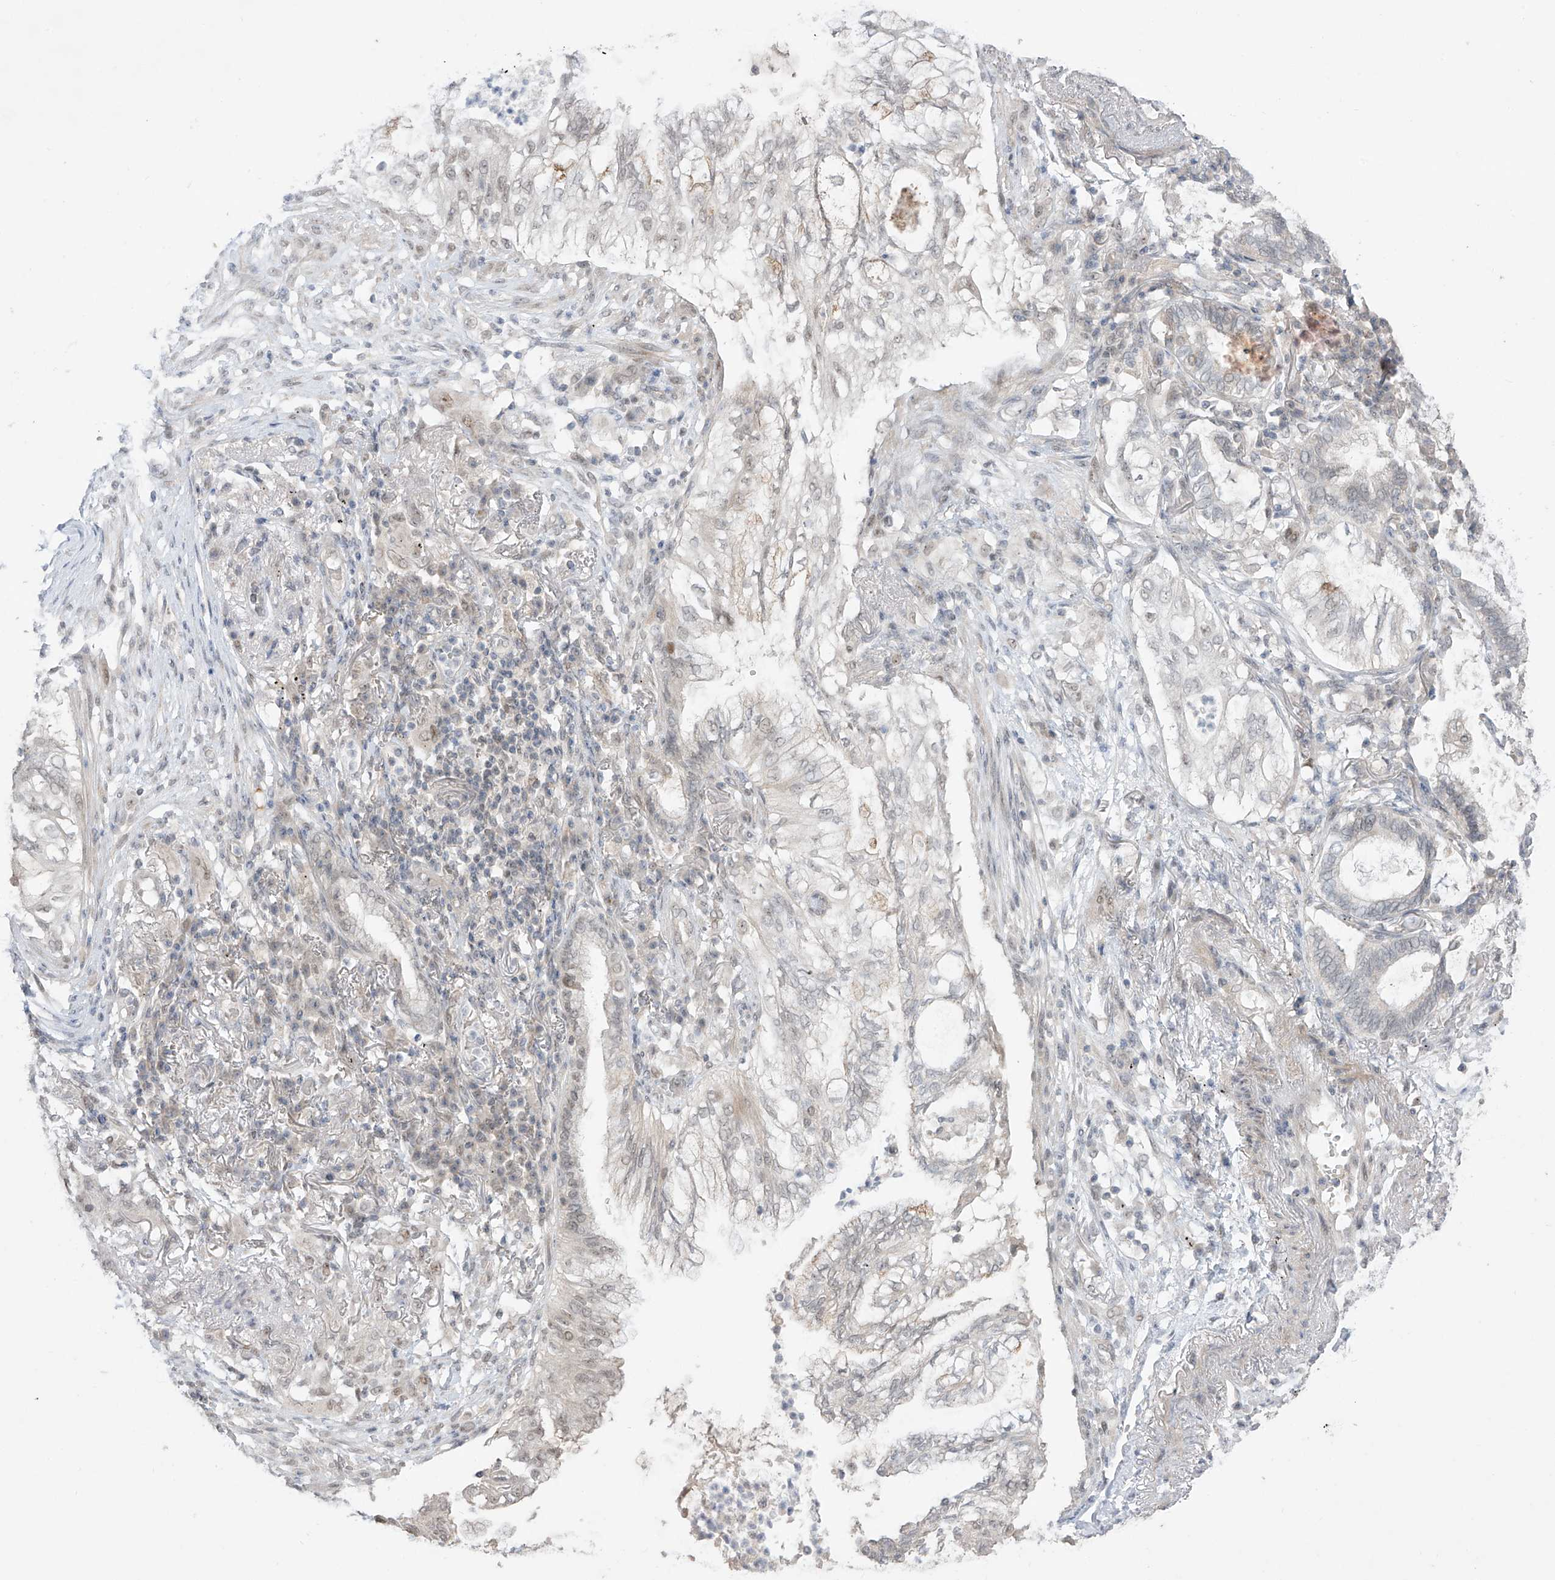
{"staining": {"intensity": "moderate", "quantity": "<25%", "location": "cytoplasmic/membranous,nuclear"}, "tissue": "lung cancer", "cell_type": "Tumor cells", "image_type": "cancer", "snomed": [{"axis": "morphology", "description": "Adenocarcinoma, NOS"}, {"axis": "topography", "description": "Lung"}], "caption": "Human adenocarcinoma (lung) stained with a protein marker shows moderate staining in tumor cells.", "gene": "OGT", "patient": {"sex": "female", "age": 70}}